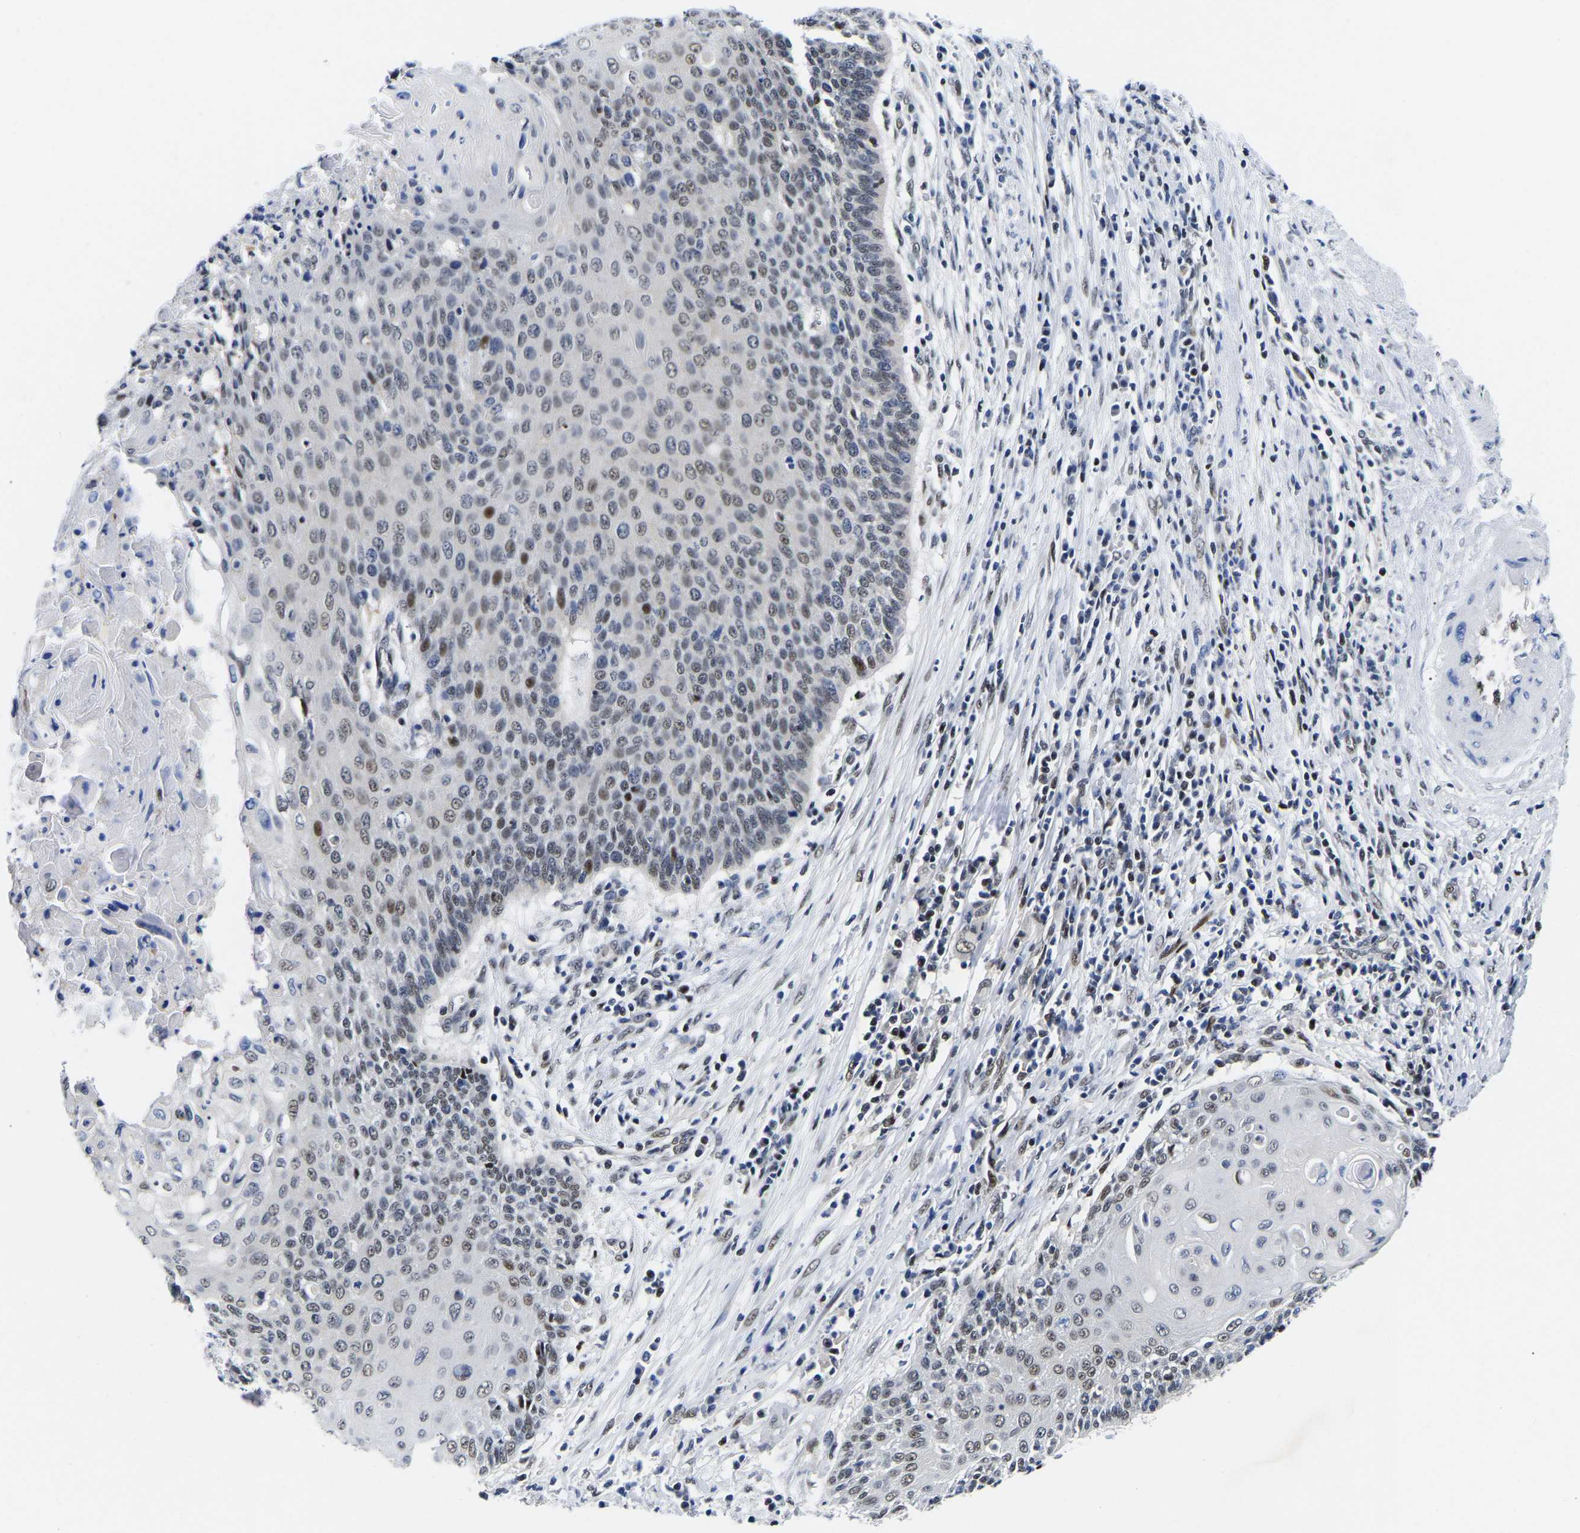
{"staining": {"intensity": "moderate", "quantity": "25%-75%", "location": "nuclear"}, "tissue": "cervical cancer", "cell_type": "Tumor cells", "image_type": "cancer", "snomed": [{"axis": "morphology", "description": "Squamous cell carcinoma, NOS"}, {"axis": "topography", "description": "Cervix"}], "caption": "Moderate nuclear staining is seen in approximately 25%-75% of tumor cells in cervical cancer (squamous cell carcinoma).", "gene": "PTRHD1", "patient": {"sex": "female", "age": 39}}